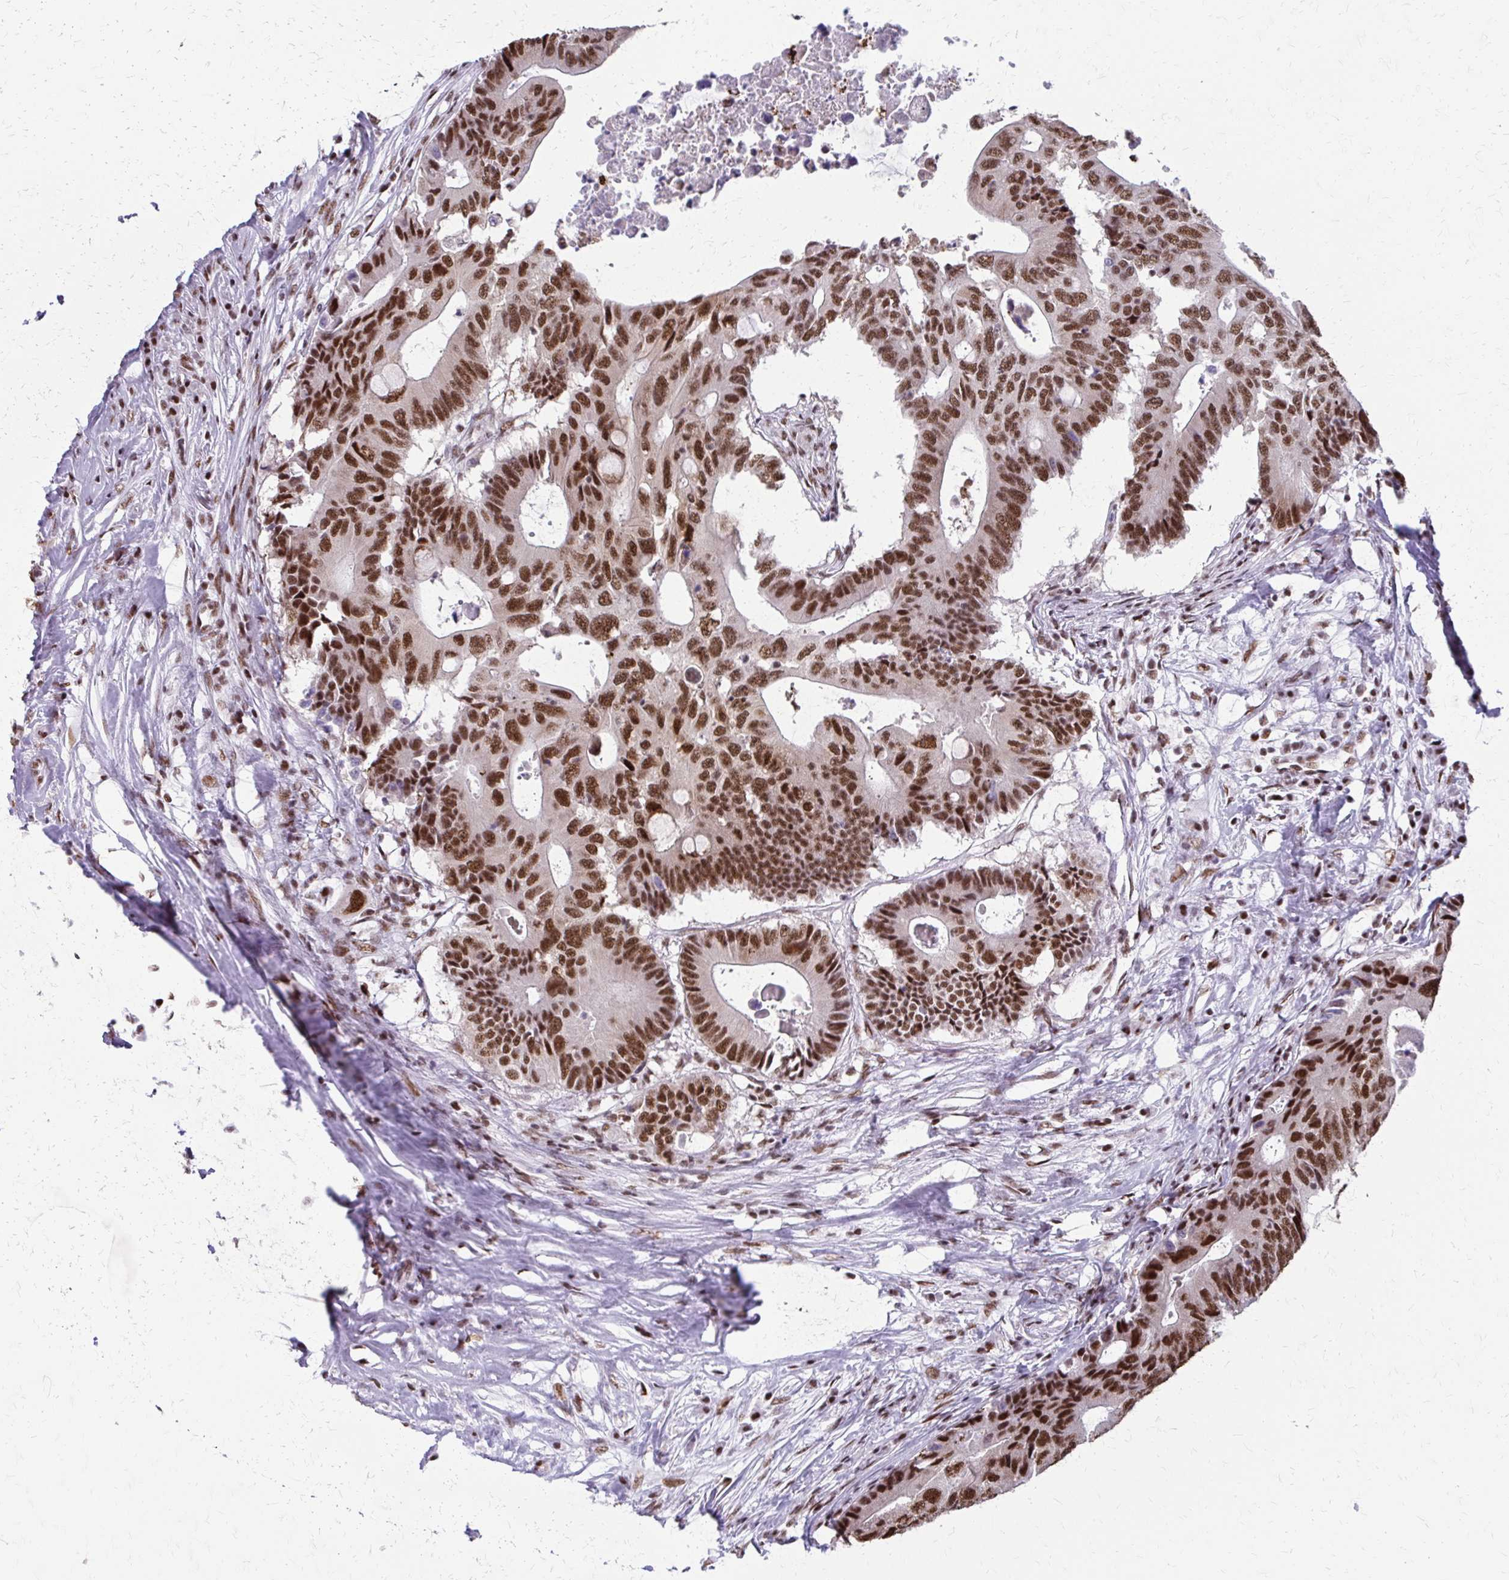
{"staining": {"intensity": "strong", "quantity": ">75%", "location": "nuclear"}, "tissue": "colorectal cancer", "cell_type": "Tumor cells", "image_type": "cancer", "snomed": [{"axis": "morphology", "description": "Adenocarcinoma, NOS"}, {"axis": "topography", "description": "Colon"}], "caption": "Immunohistochemical staining of human colorectal adenocarcinoma demonstrates high levels of strong nuclear positivity in about >75% of tumor cells. Ihc stains the protein of interest in brown and the nuclei are stained blue.", "gene": "SS18", "patient": {"sex": "male", "age": 71}}